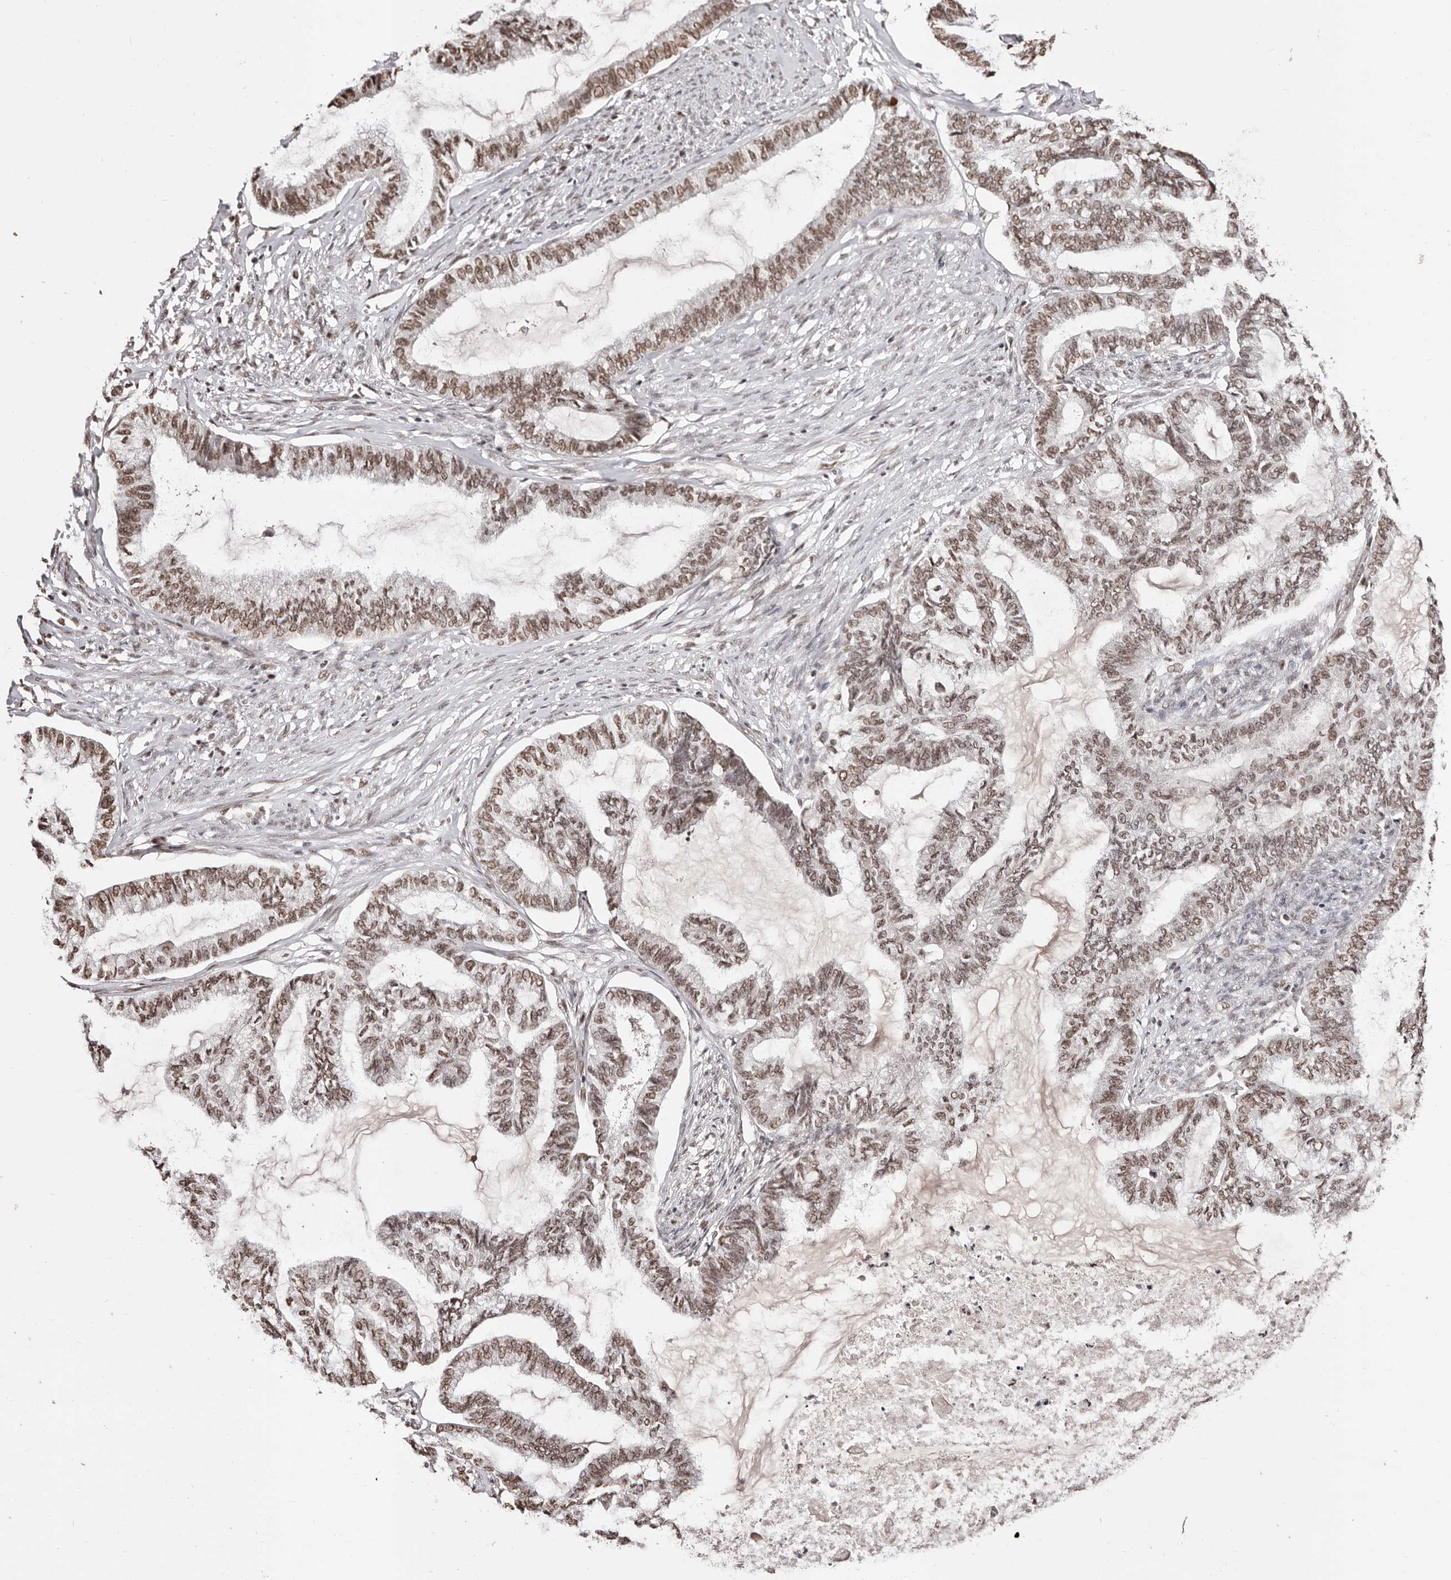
{"staining": {"intensity": "moderate", "quantity": ">75%", "location": "nuclear"}, "tissue": "endometrial cancer", "cell_type": "Tumor cells", "image_type": "cancer", "snomed": [{"axis": "morphology", "description": "Adenocarcinoma, NOS"}, {"axis": "topography", "description": "Endometrium"}], "caption": "The micrograph exhibits staining of endometrial adenocarcinoma, revealing moderate nuclear protein staining (brown color) within tumor cells.", "gene": "BICRAL", "patient": {"sex": "female", "age": 86}}